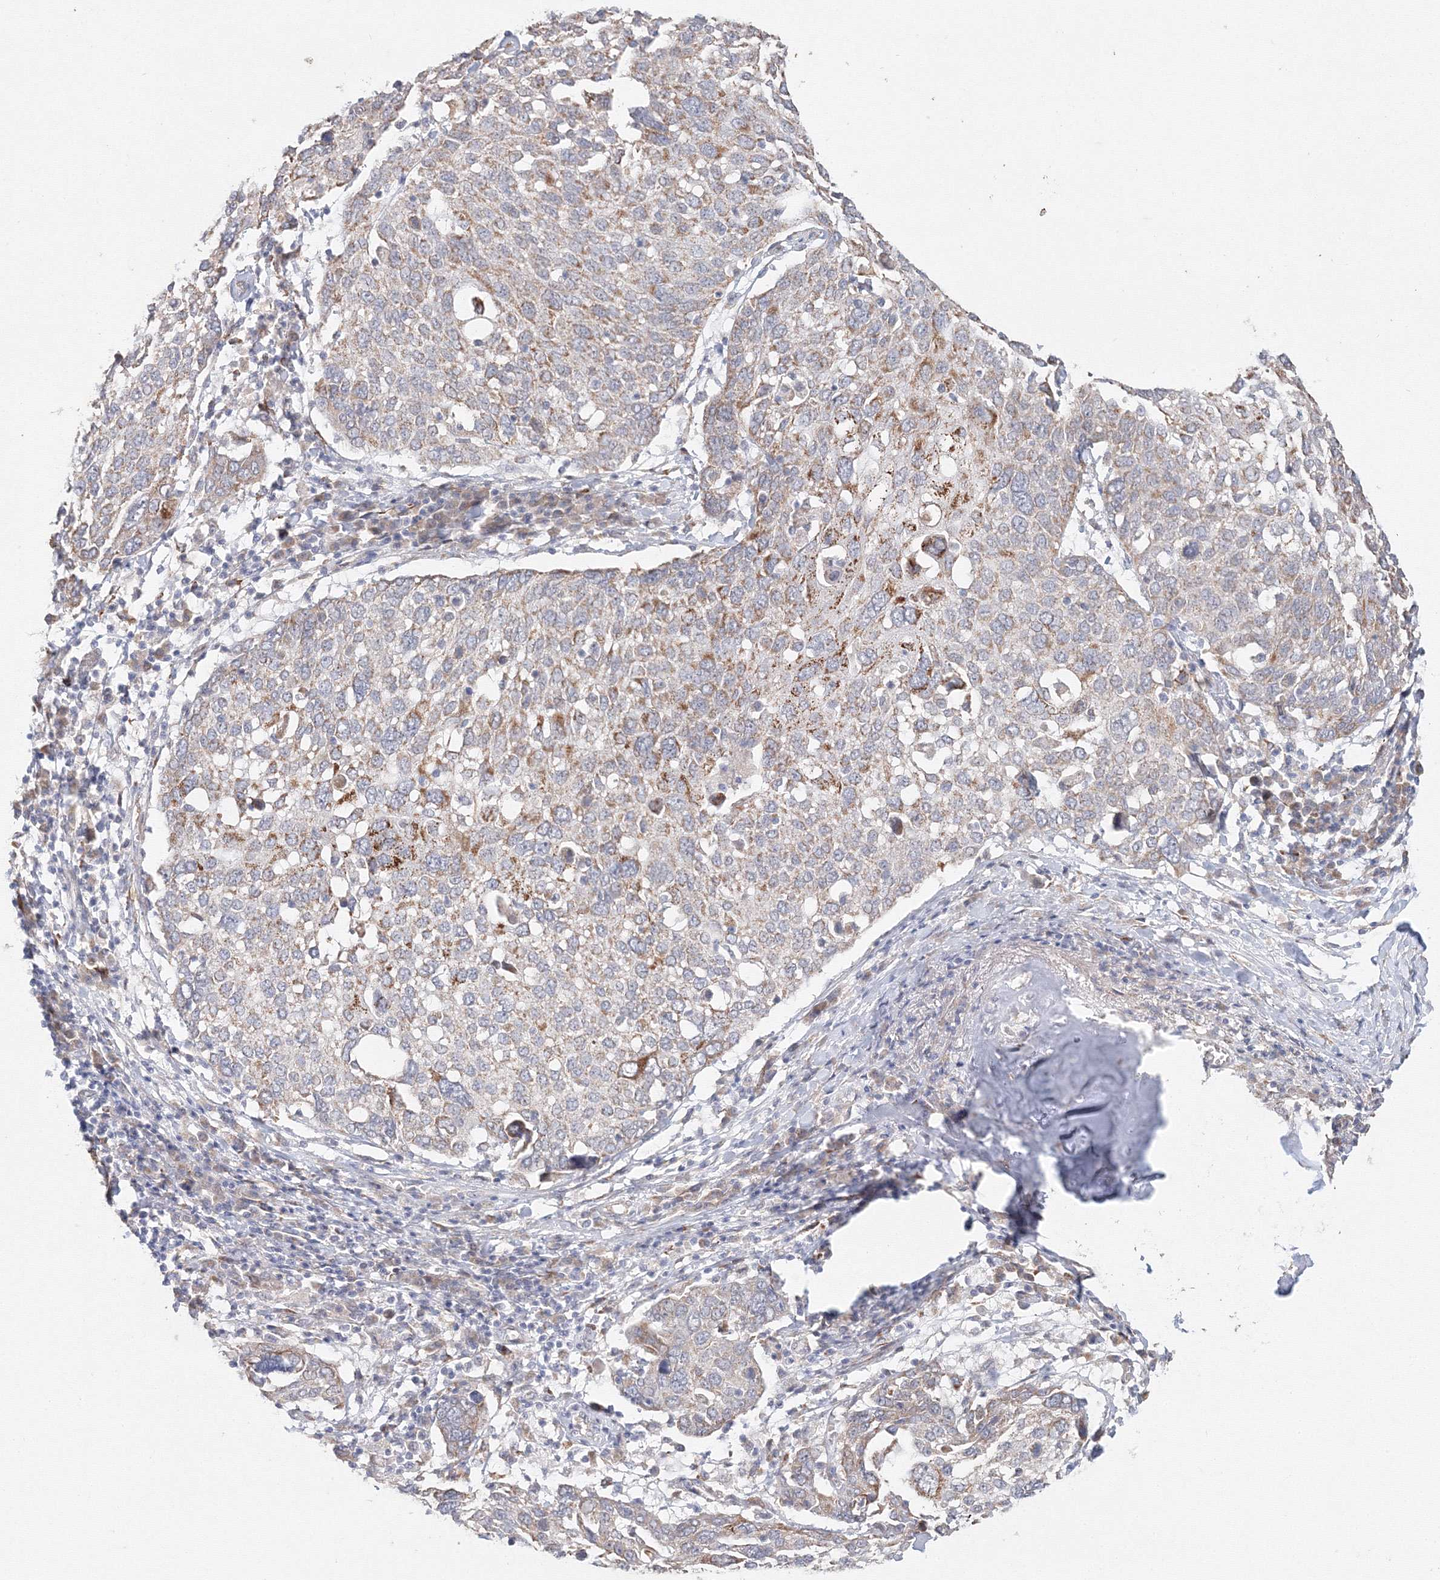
{"staining": {"intensity": "moderate", "quantity": "25%-75%", "location": "cytoplasmic/membranous"}, "tissue": "lung cancer", "cell_type": "Tumor cells", "image_type": "cancer", "snomed": [{"axis": "morphology", "description": "Squamous cell carcinoma, NOS"}, {"axis": "topography", "description": "Lung"}], "caption": "Tumor cells demonstrate moderate cytoplasmic/membranous positivity in about 25%-75% of cells in lung squamous cell carcinoma.", "gene": "DHRS12", "patient": {"sex": "male", "age": 65}}